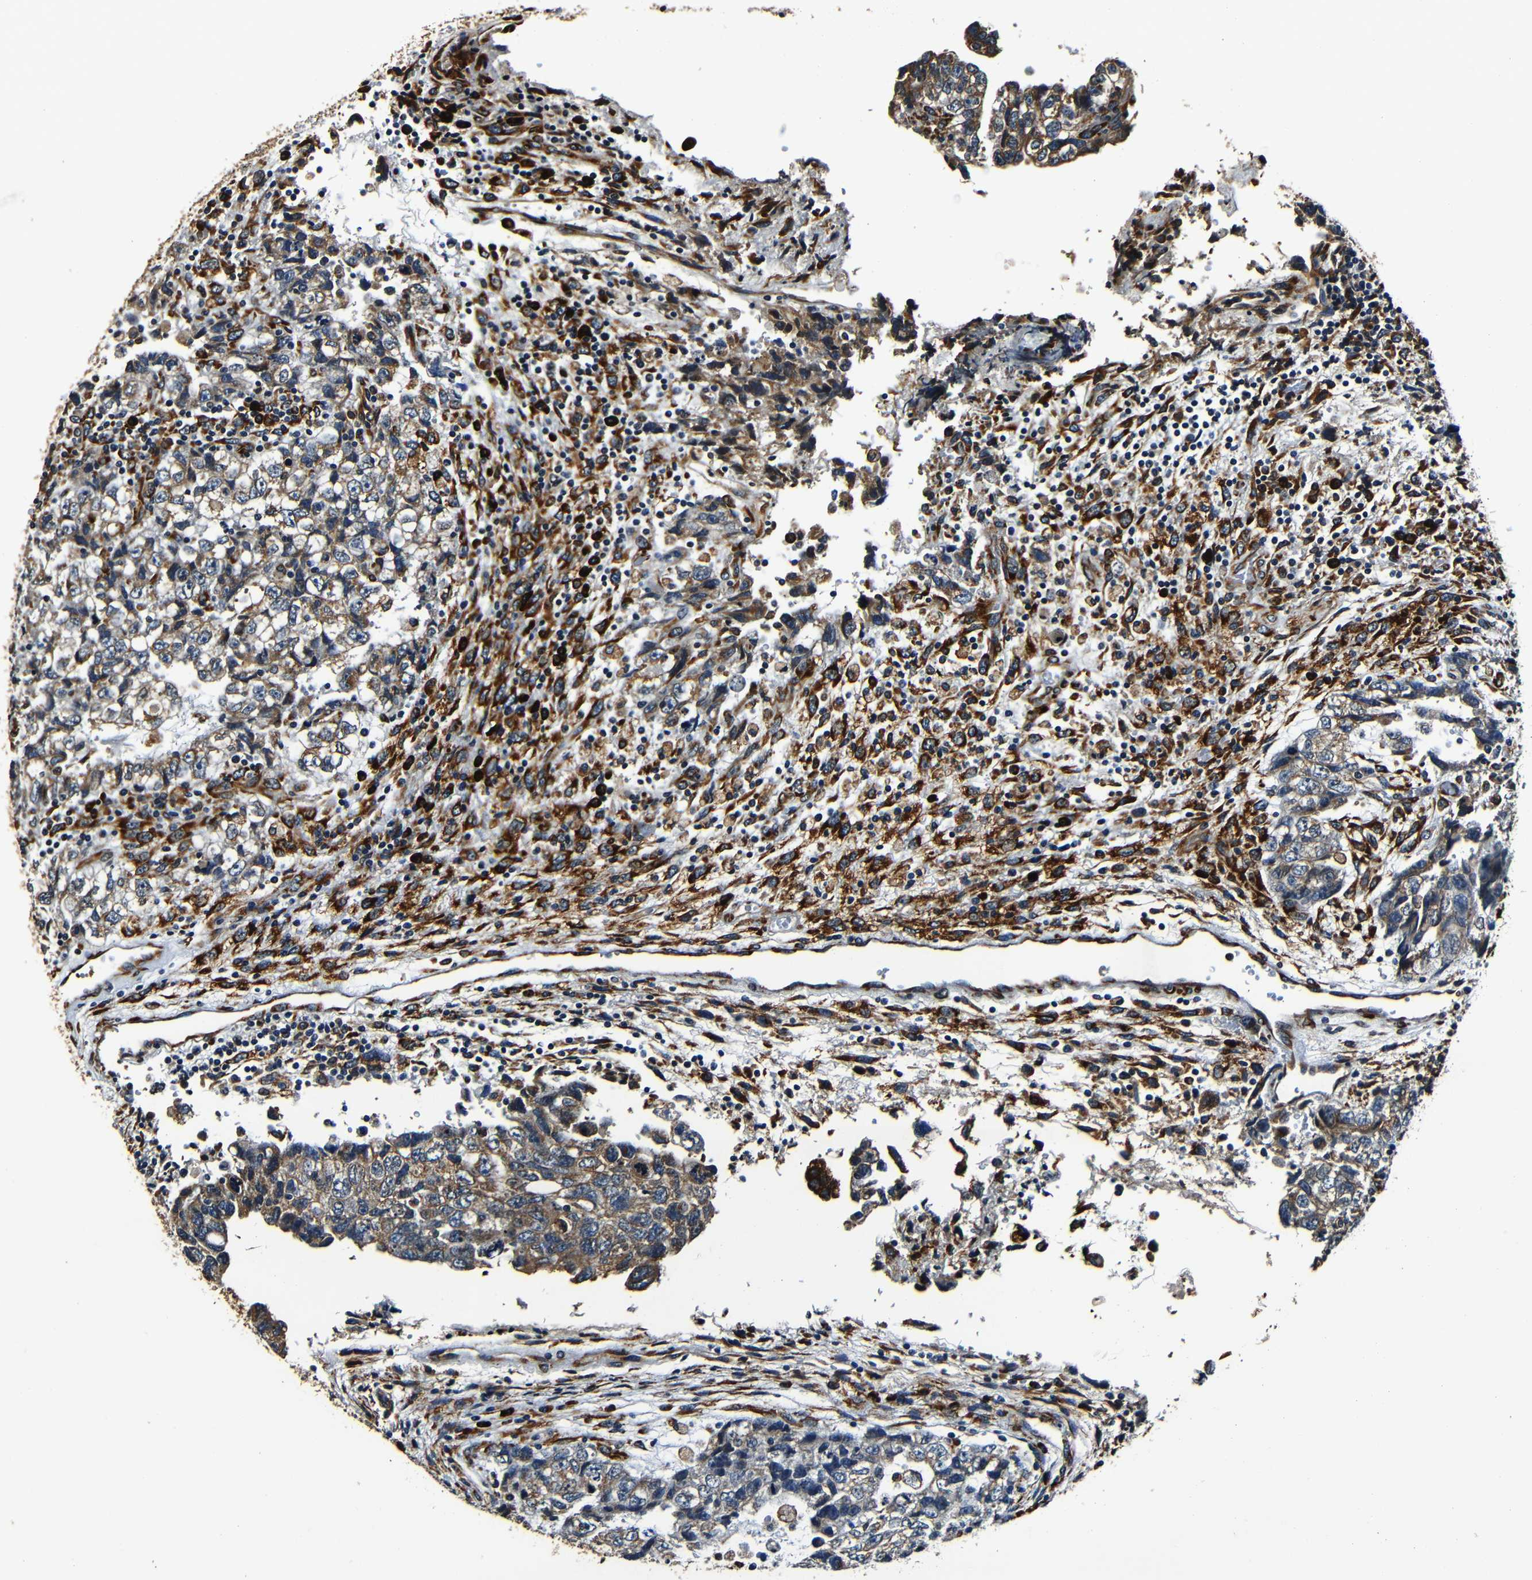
{"staining": {"intensity": "moderate", "quantity": ">75%", "location": "cytoplasmic/membranous"}, "tissue": "testis cancer", "cell_type": "Tumor cells", "image_type": "cancer", "snomed": [{"axis": "morphology", "description": "Carcinoma, Embryonal, NOS"}, {"axis": "topography", "description": "Testis"}], "caption": "Protein positivity by immunohistochemistry reveals moderate cytoplasmic/membranous positivity in approximately >75% of tumor cells in embryonal carcinoma (testis).", "gene": "RRBP1", "patient": {"sex": "male", "age": 36}}